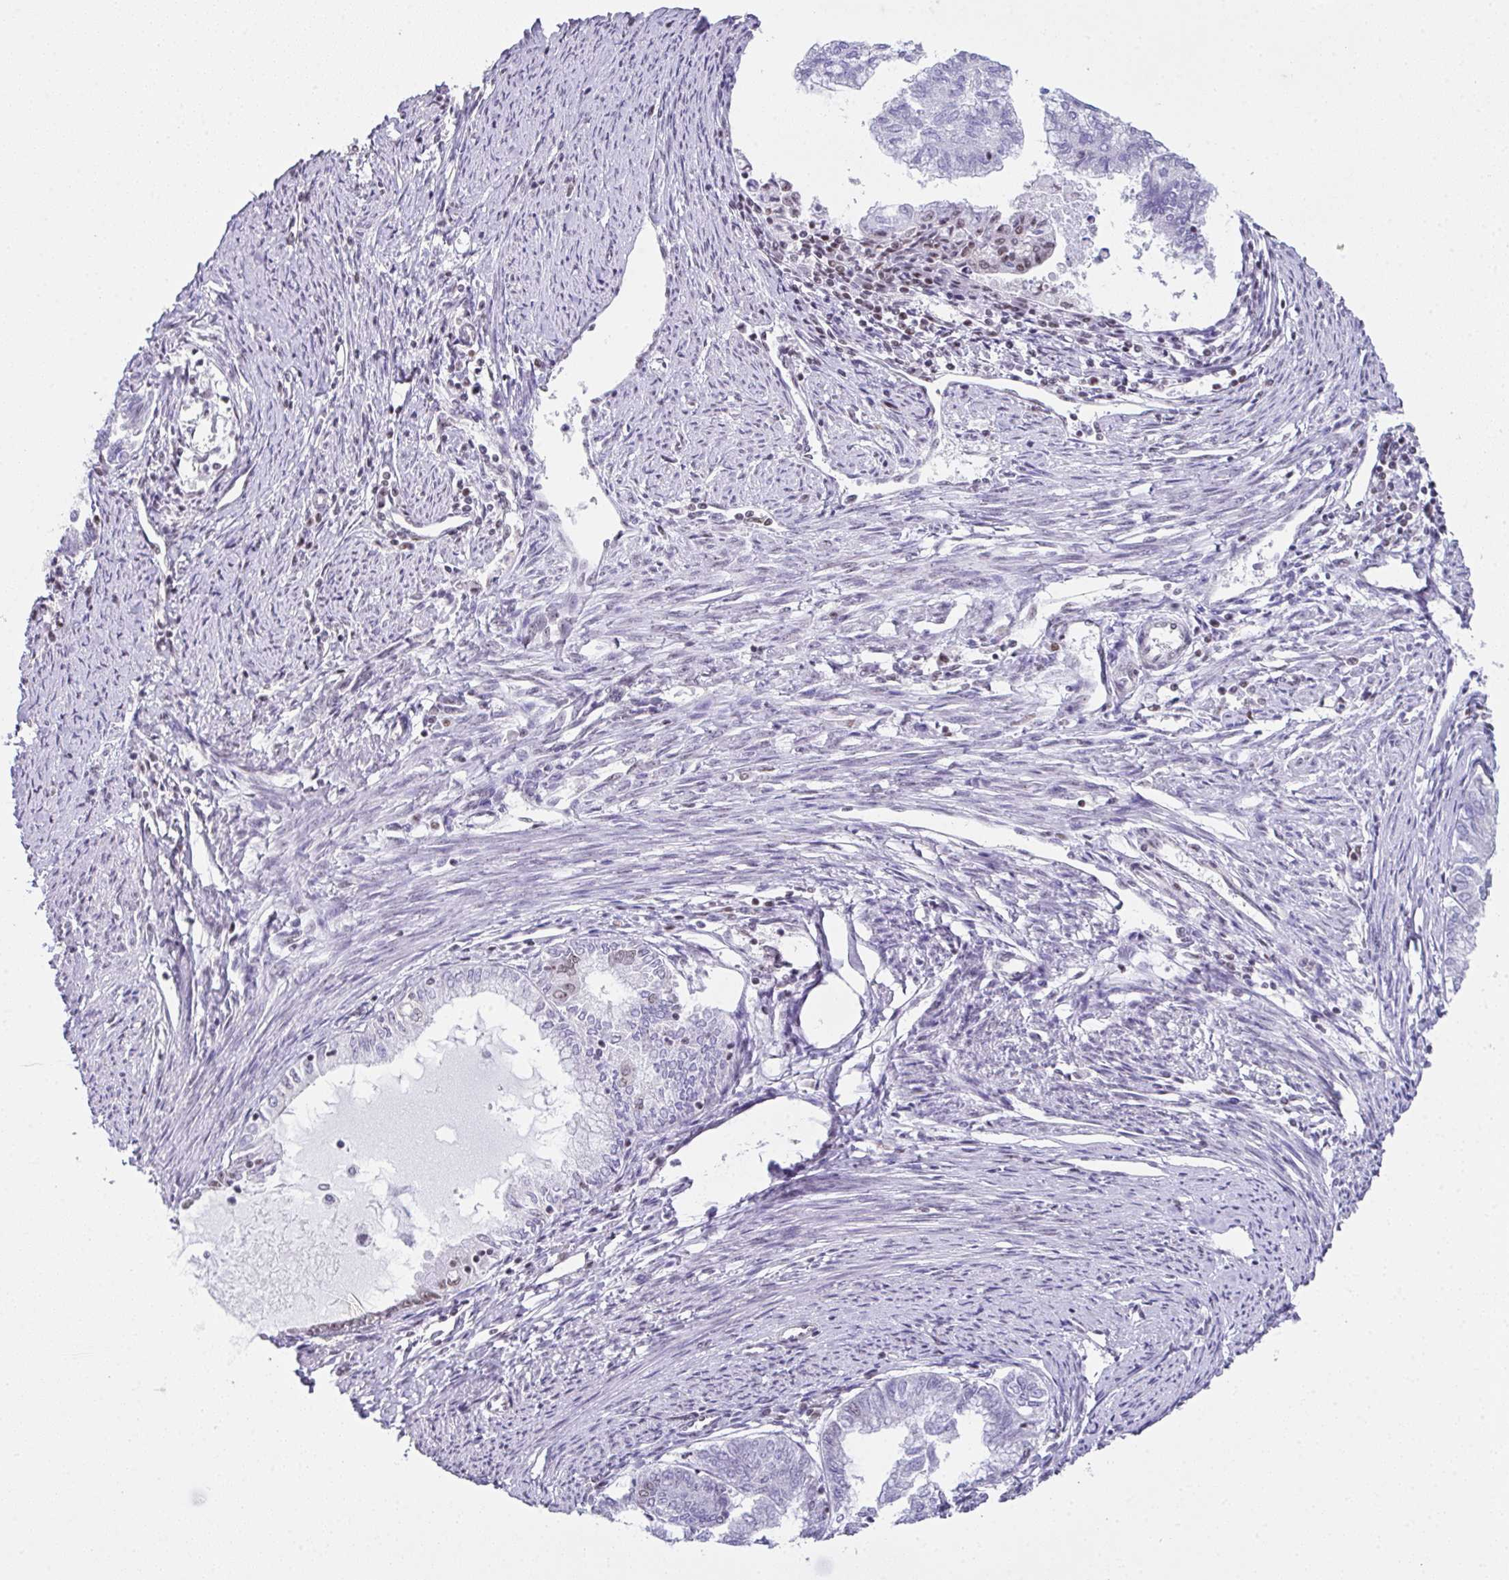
{"staining": {"intensity": "weak", "quantity": "<25%", "location": "nuclear"}, "tissue": "endometrial cancer", "cell_type": "Tumor cells", "image_type": "cancer", "snomed": [{"axis": "morphology", "description": "Adenocarcinoma, NOS"}, {"axis": "topography", "description": "Endometrium"}], "caption": "Immunohistochemistry (IHC) image of neoplastic tissue: adenocarcinoma (endometrial) stained with DAB displays no significant protein staining in tumor cells.", "gene": "ZNF800", "patient": {"sex": "female", "age": 79}}